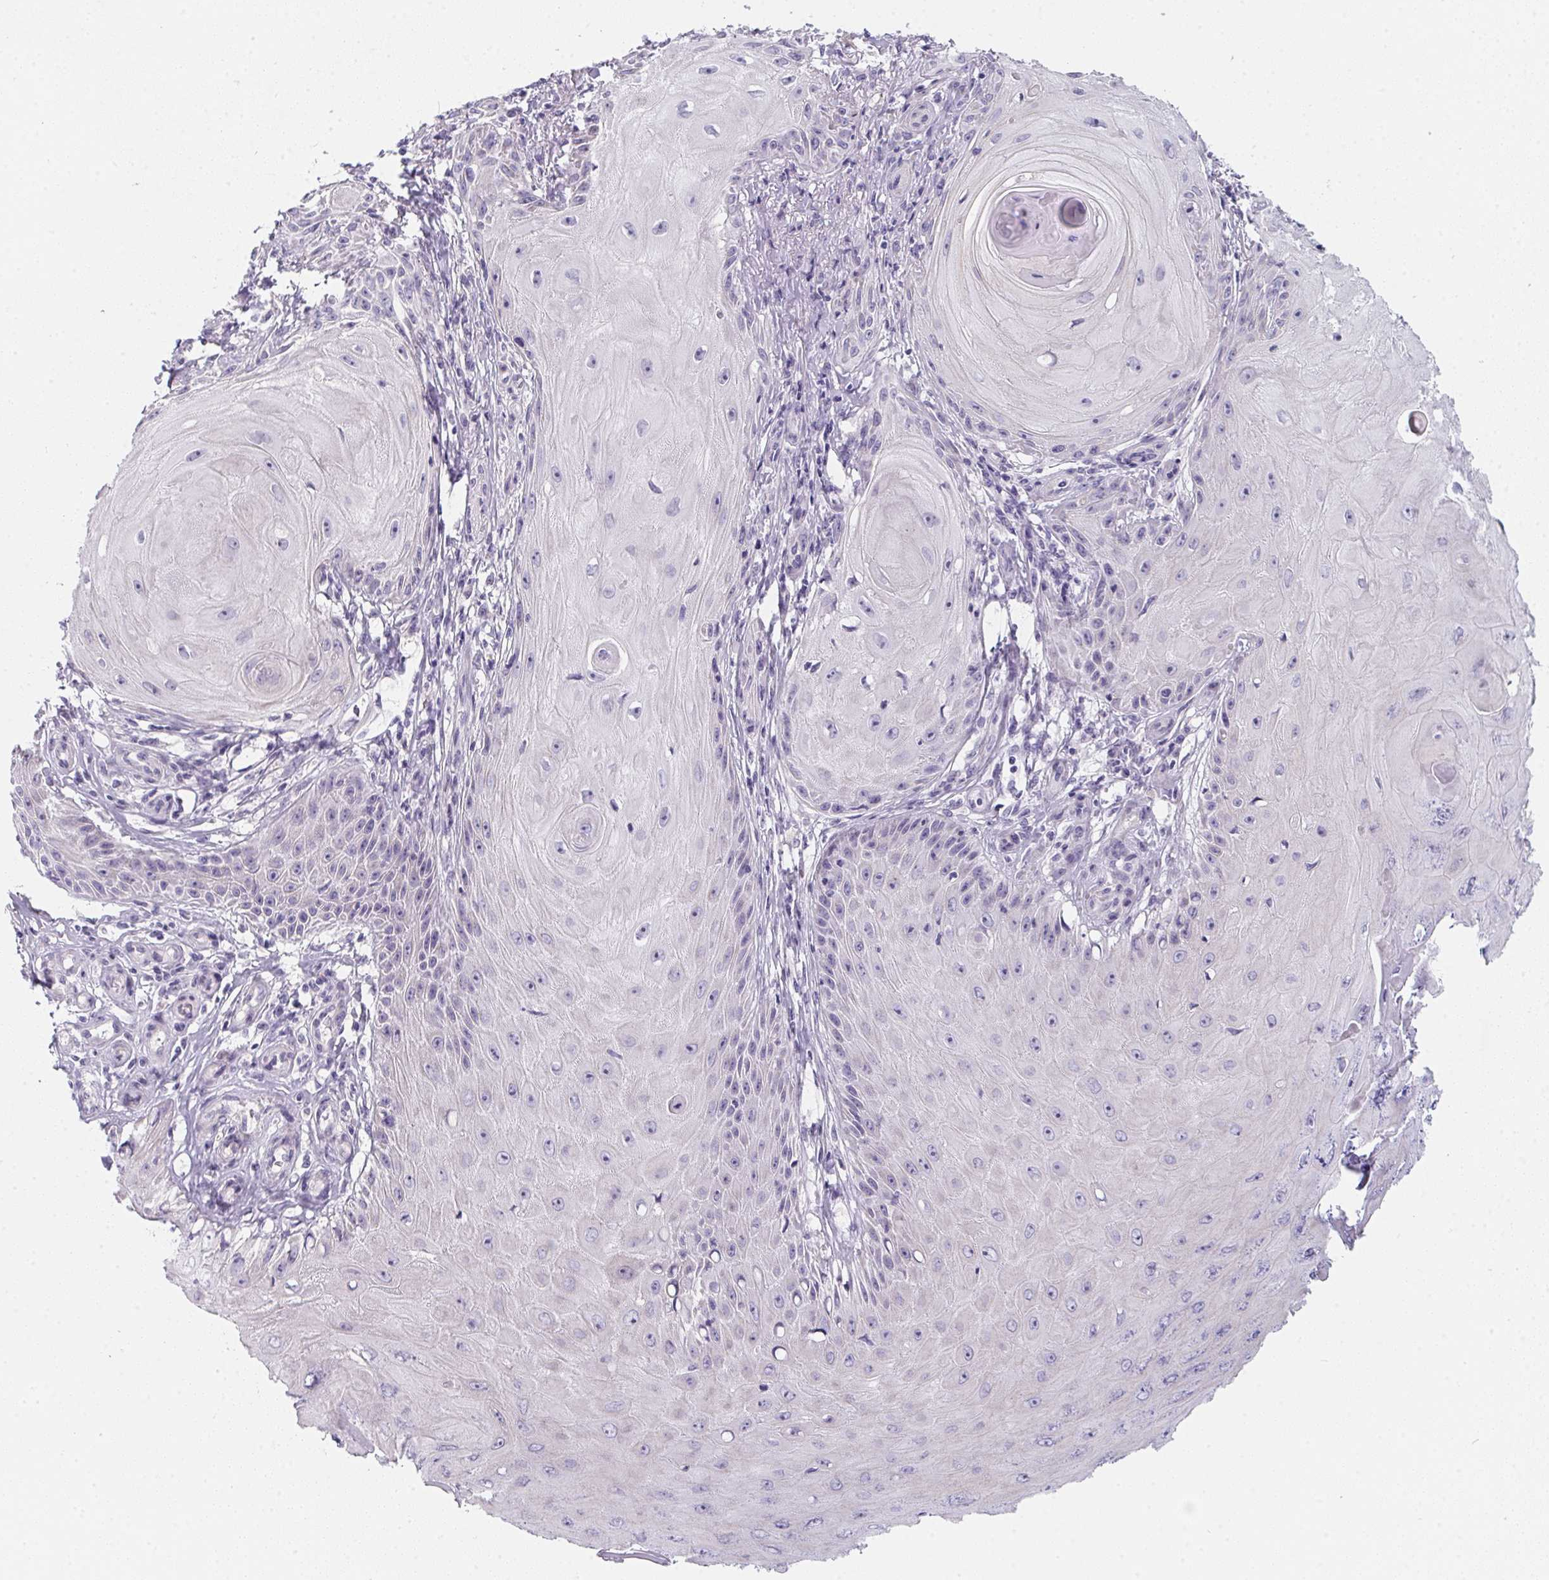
{"staining": {"intensity": "negative", "quantity": "none", "location": "none"}, "tissue": "skin cancer", "cell_type": "Tumor cells", "image_type": "cancer", "snomed": [{"axis": "morphology", "description": "Squamous cell carcinoma, NOS"}, {"axis": "topography", "description": "Skin"}], "caption": "Skin squamous cell carcinoma stained for a protein using IHC shows no expression tumor cells.", "gene": "MAP1A", "patient": {"sex": "female", "age": 77}}